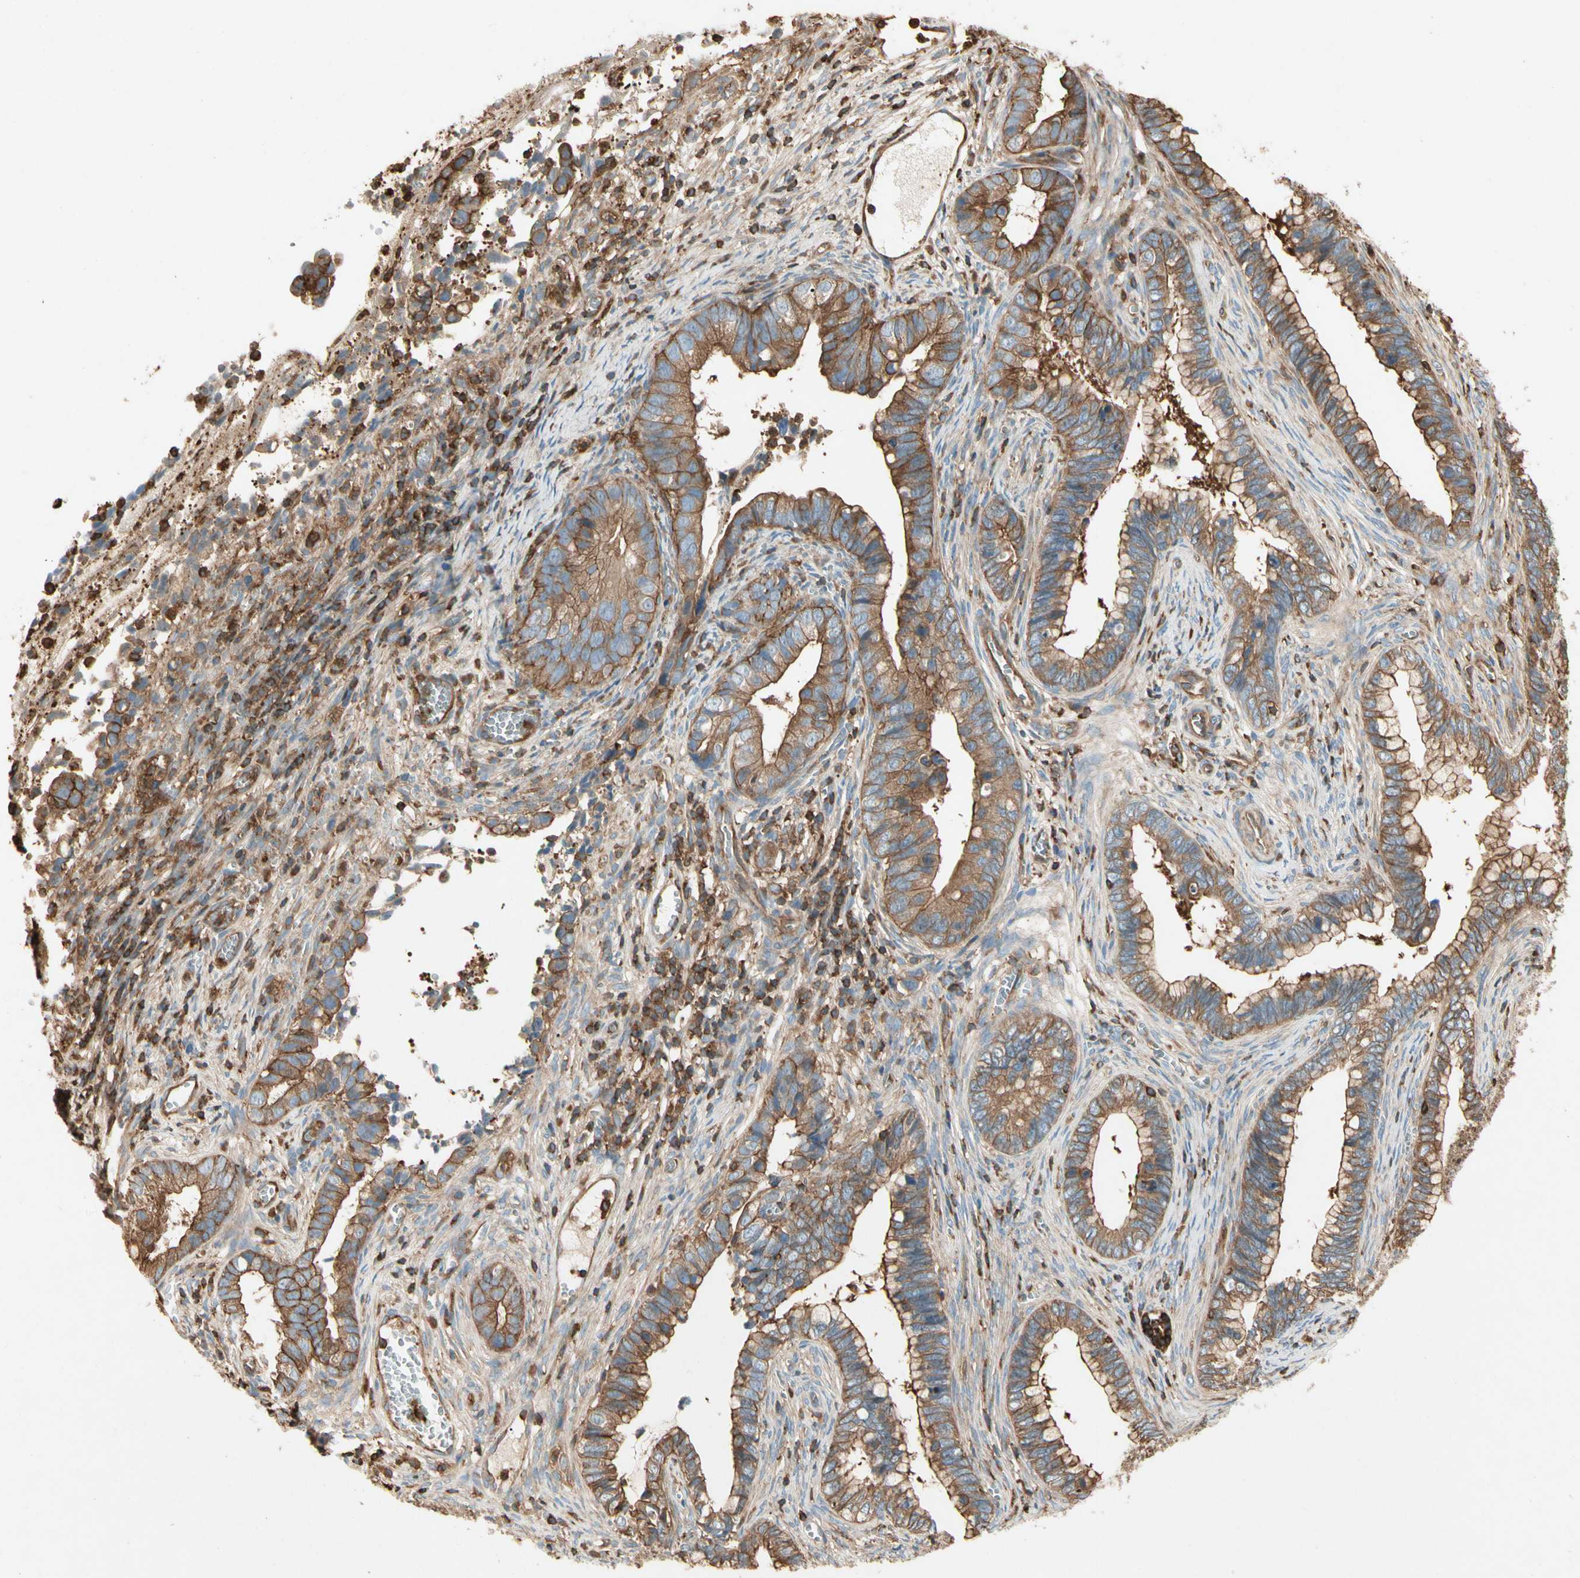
{"staining": {"intensity": "moderate", "quantity": ">75%", "location": "cytoplasmic/membranous"}, "tissue": "cervical cancer", "cell_type": "Tumor cells", "image_type": "cancer", "snomed": [{"axis": "morphology", "description": "Adenocarcinoma, NOS"}, {"axis": "topography", "description": "Cervix"}], "caption": "Protein staining by immunohistochemistry (IHC) reveals moderate cytoplasmic/membranous expression in about >75% of tumor cells in cervical cancer (adenocarcinoma).", "gene": "ARPC2", "patient": {"sex": "female", "age": 44}}